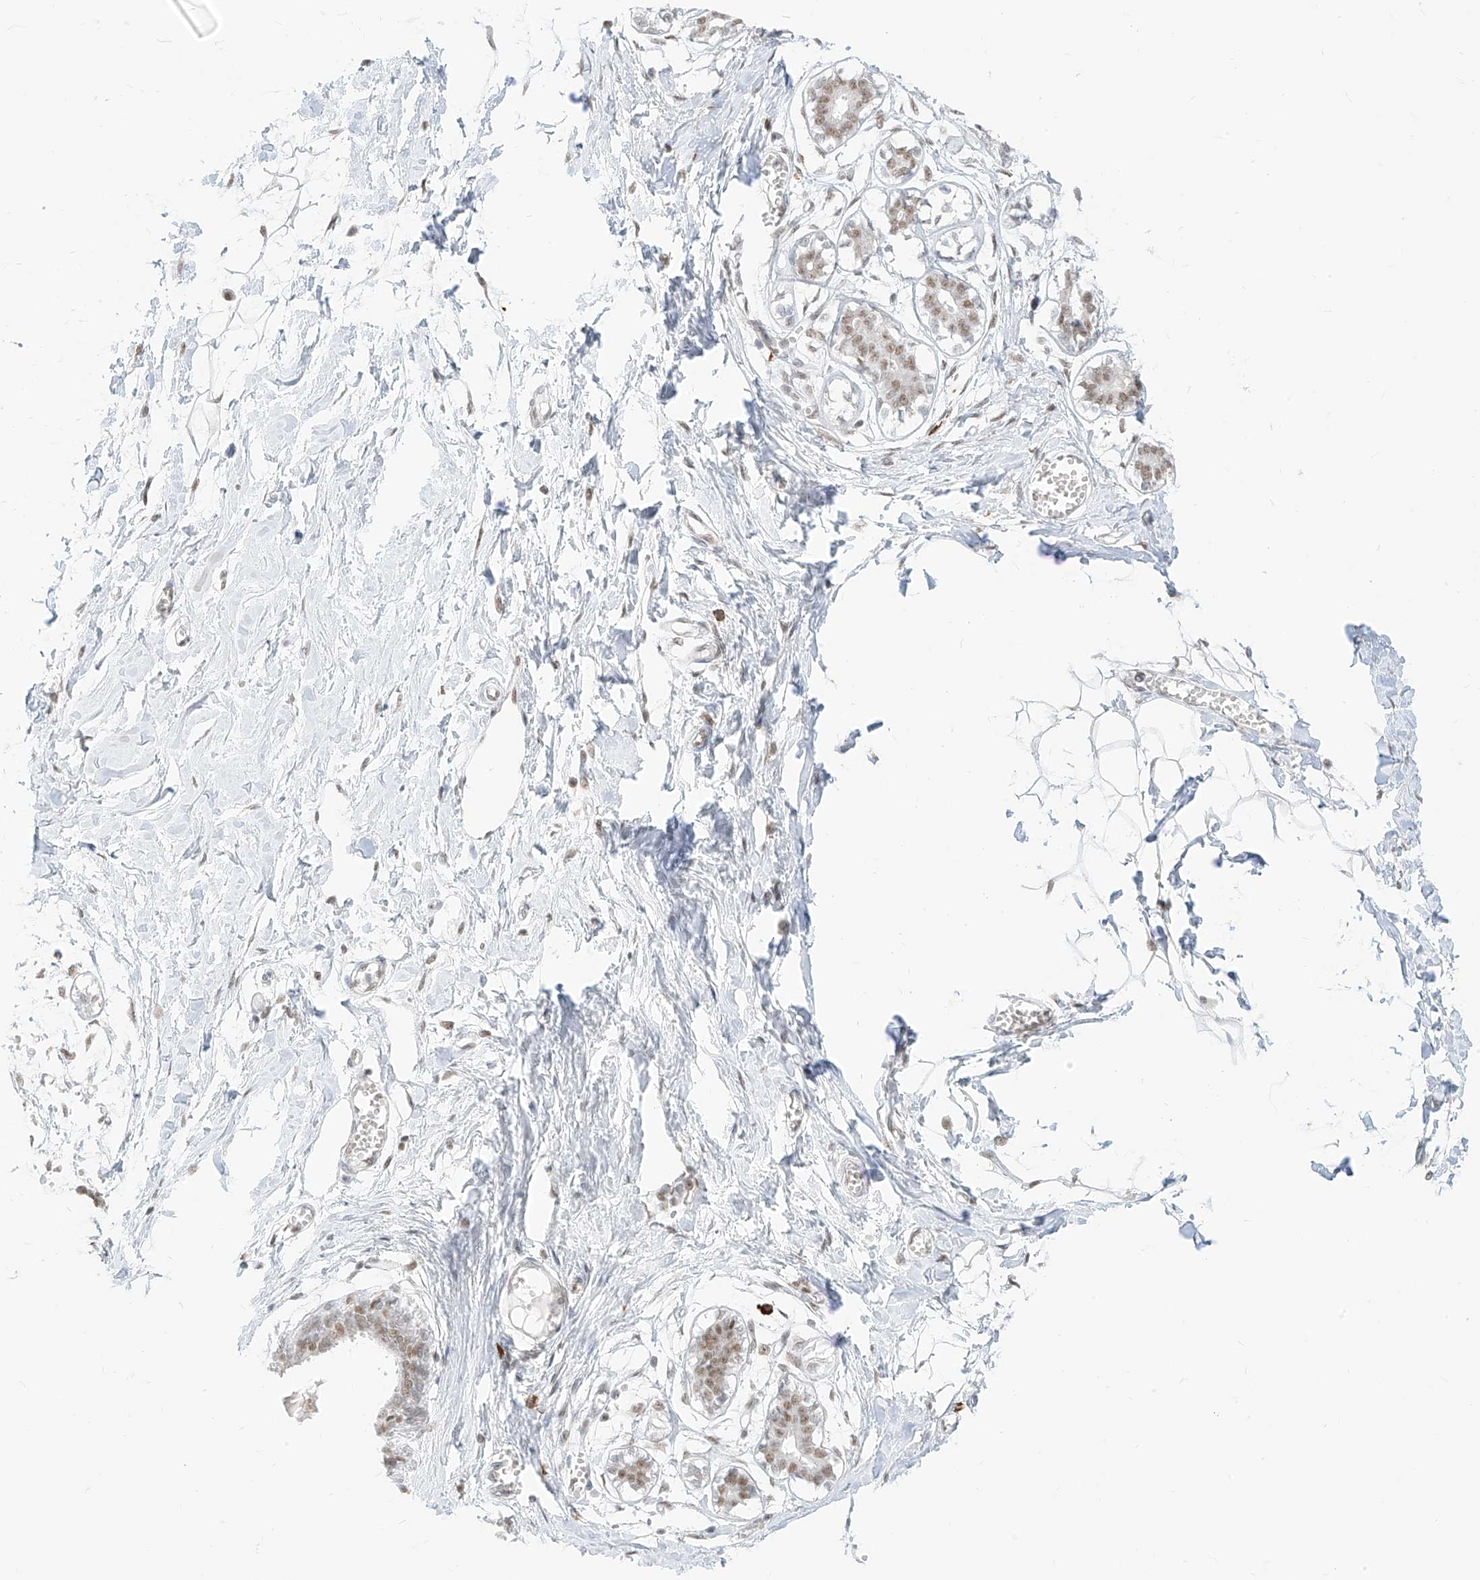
{"staining": {"intensity": "moderate", "quantity": "25%-75%", "location": "nuclear"}, "tissue": "breast", "cell_type": "Adipocytes", "image_type": "normal", "snomed": [{"axis": "morphology", "description": "Normal tissue, NOS"}, {"axis": "topography", "description": "Breast"}], "caption": "Protein analysis of normal breast exhibits moderate nuclear staining in about 25%-75% of adipocytes. The protein is shown in brown color, while the nuclei are stained blue.", "gene": "SUPT5H", "patient": {"sex": "female", "age": 27}}